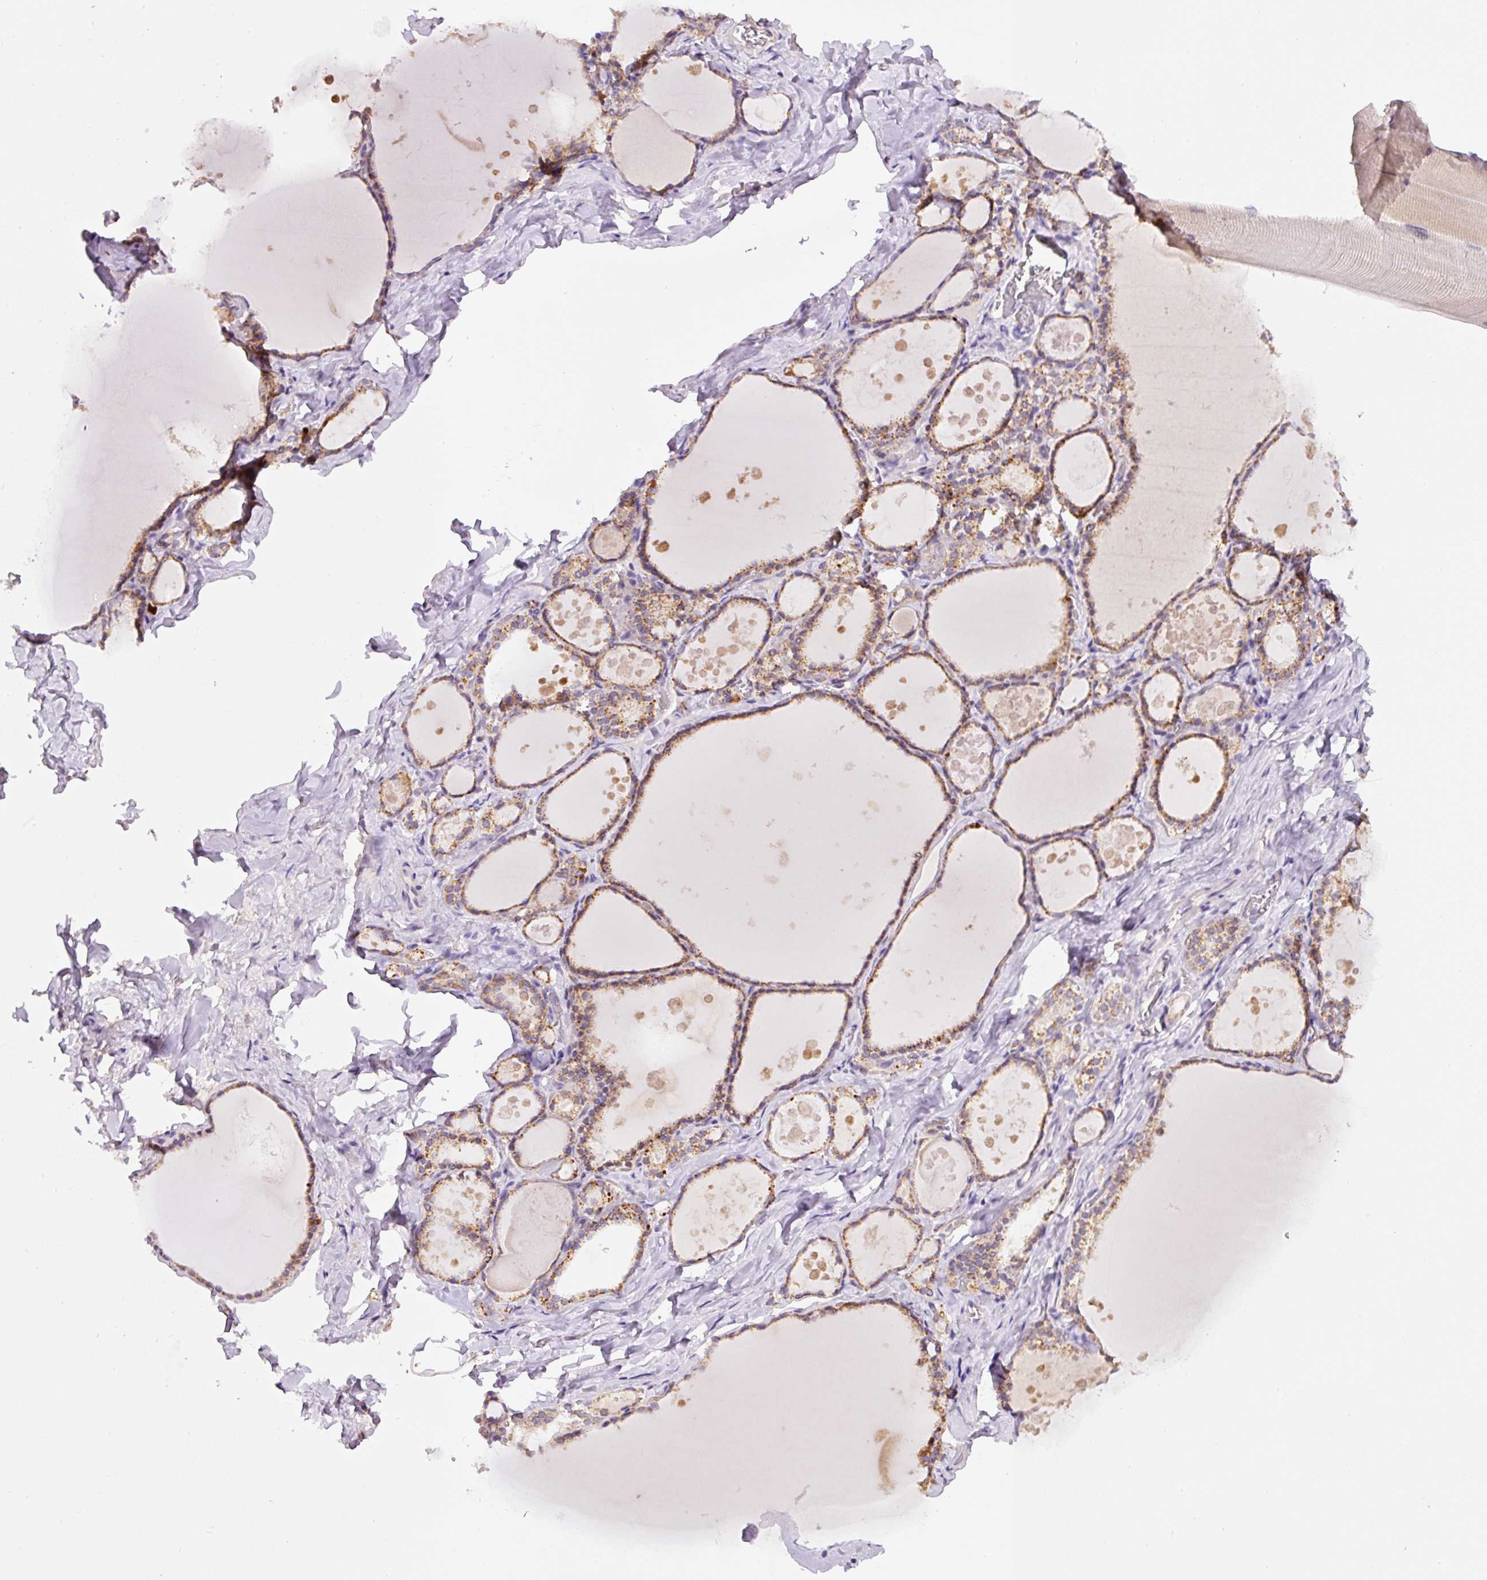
{"staining": {"intensity": "moderate", "quantity": ">75%", "location": "cytoplasmic/membranous"}, "tissue": "thyroid gland", "cell_type": "Glandular cells", "image_type": "normal", "snomed": [{"axis": "morphology", "description": "Normal tissue, NOS"}, {"axis": "topography", "description": "Thyroid gland"}], "caption": "Glandular cells display medium levels of moderate cytoplasmic/membranous positivity in about >75% of cells in benign thyroid gland.", "gene": "PCK2", "patient": {"sex": "male", "age": 56}}